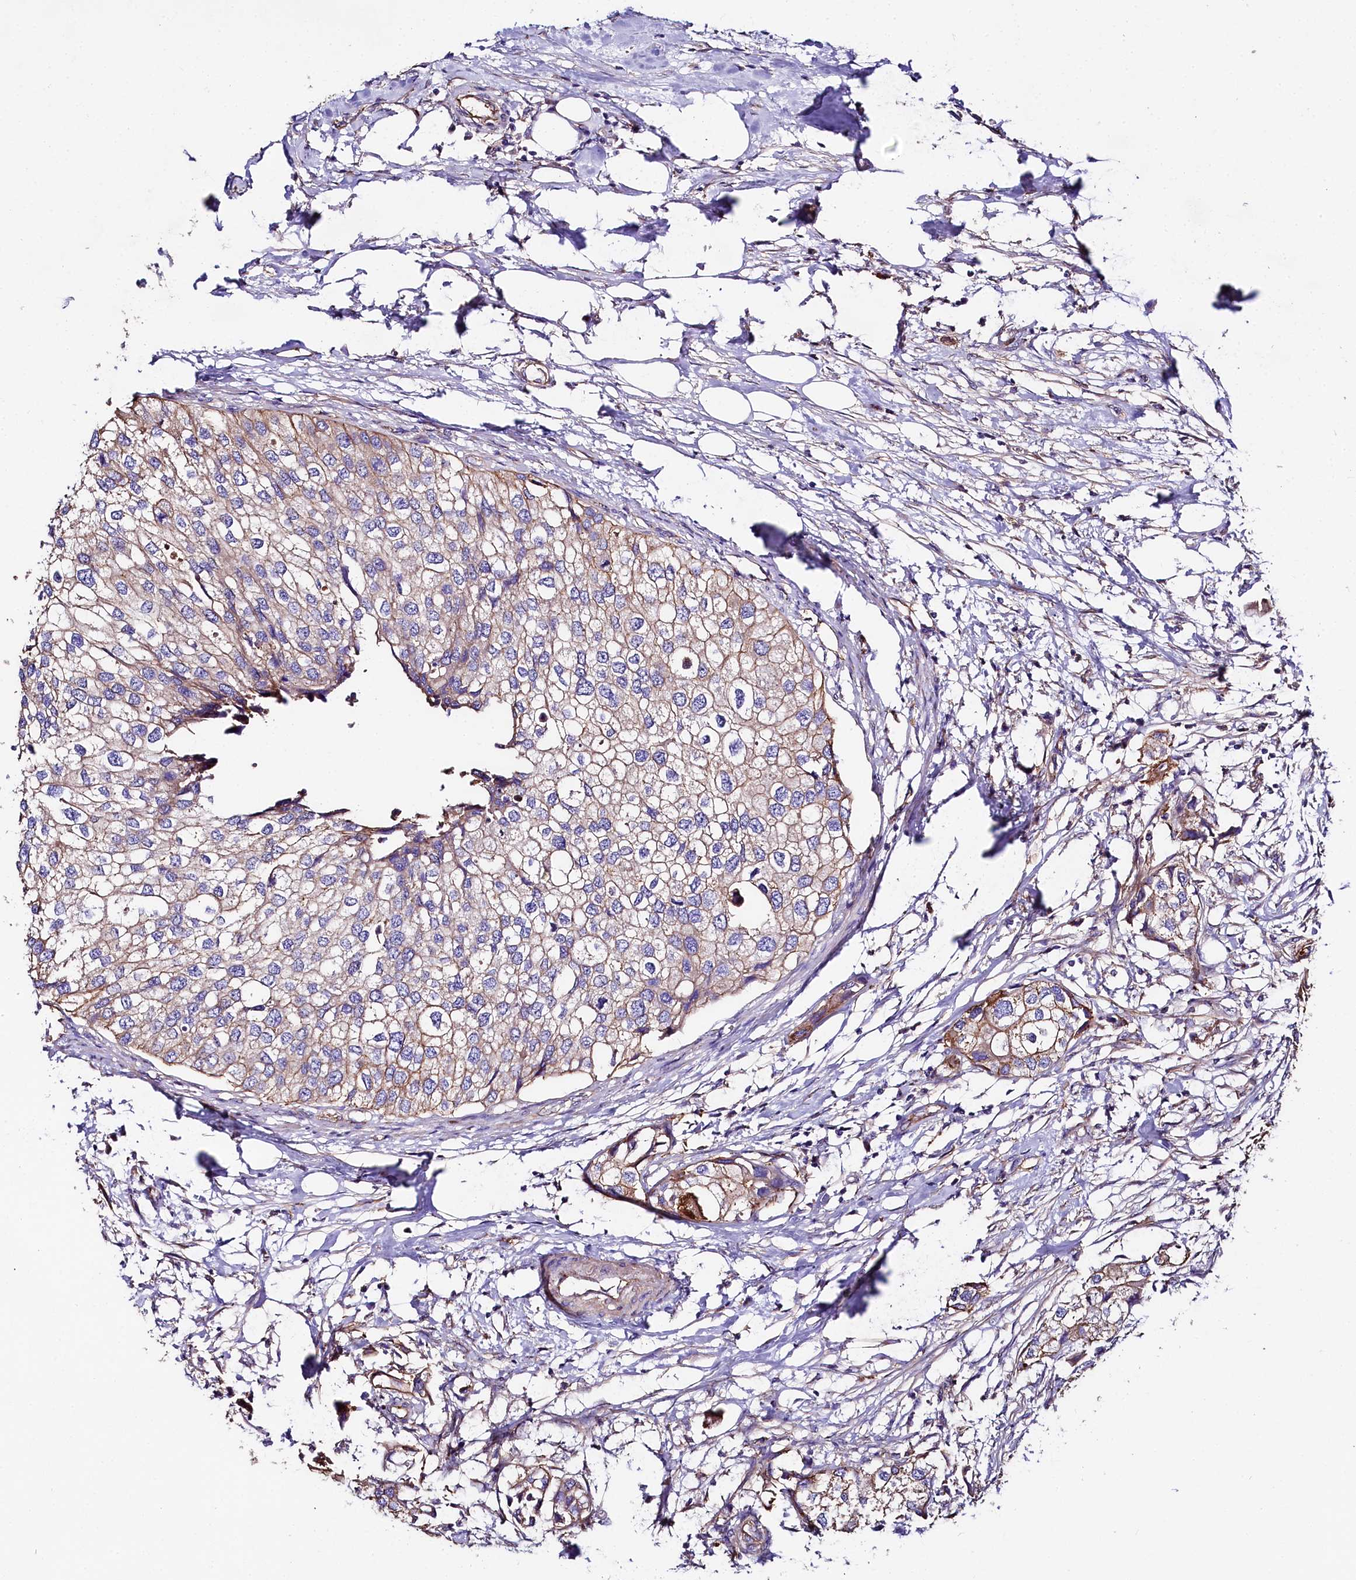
{"staining": {"intensity": "weak", "quantity": "25%-75%", "location": "cytoplasmic/membranous"}, "tissue": "urothelial cancer", "cell_type": "Tumor cells", "image_type": "cancer", "snomed": [{"axis": "morphology", "description": "Urothelial carcinoma, High grade"}, {"axis": "topography", "description": "Urinary bladder"}], "caption": "DAB (3,3'-diaminobenzidine) immunohistochemical staining of urothelial cancer reveals weak cytoplasmic/membranous protein expression in approximately 25%-75% of tumor cells.", "gene": "FCHSD2", "patient": {"sex": "male", "age": 64}}